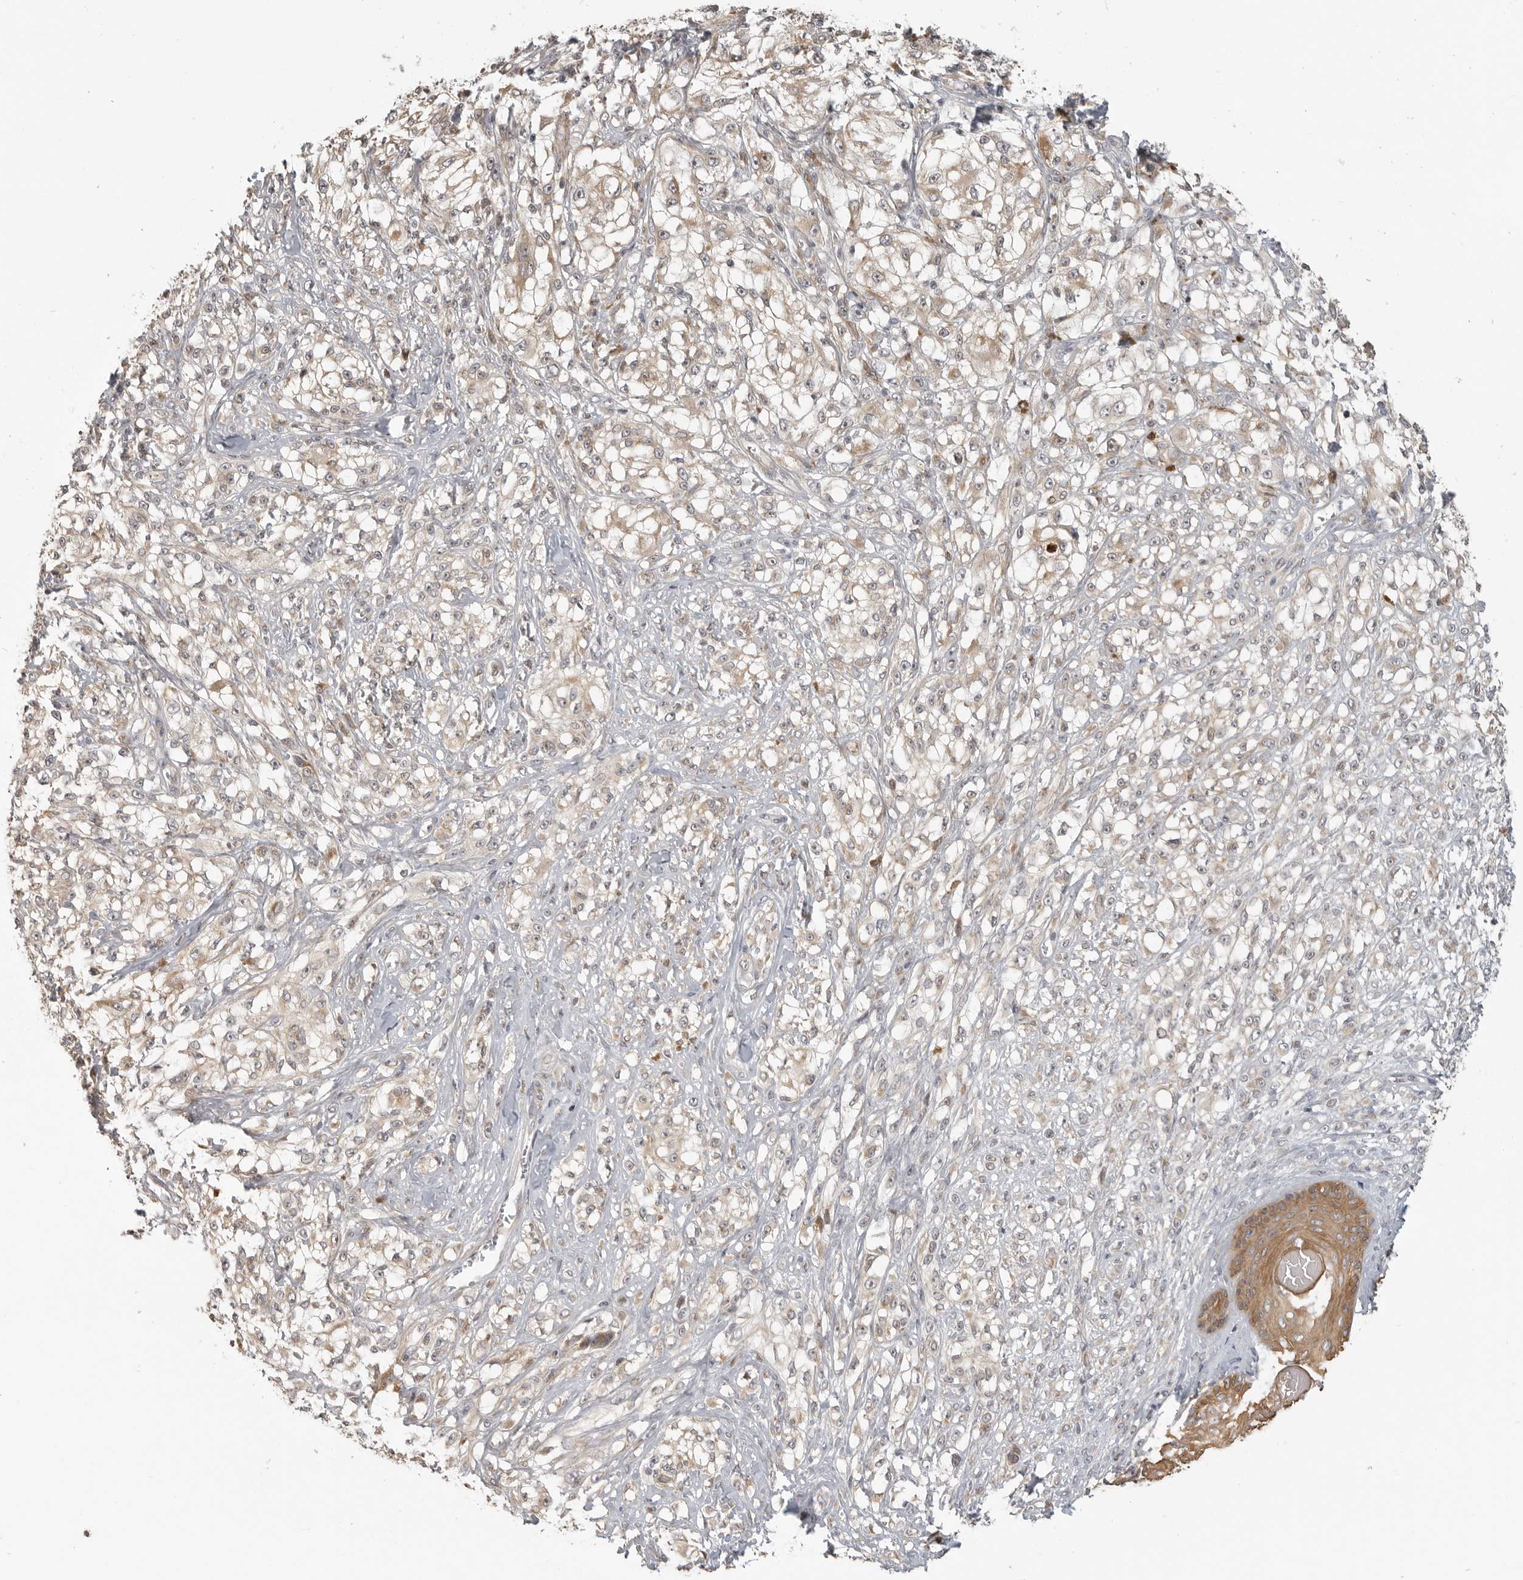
{"staining": {"intensity": "weak", "quantity": "<25%", "location": "cytoplasmic/membranous"}, "tissue": "melanoma", "cell_type": "Tumor cells", "image_type": "cancer", "snomed": [{"axis": "morphology", "description": "Malignant melanoma, NOS"}, {"axis": "topography", "description": "Skin of head"}], "caption": "A high-resolution micrograph shows immunohistochemistry (IHC) staining of melanoma, which reveals no significant staining in tumor cells. (Brightfield microscopy of DAB immunohistochemistry at high magnification).", "gene": "IDO1", "patient": {"sex": "male", "age": 83}}